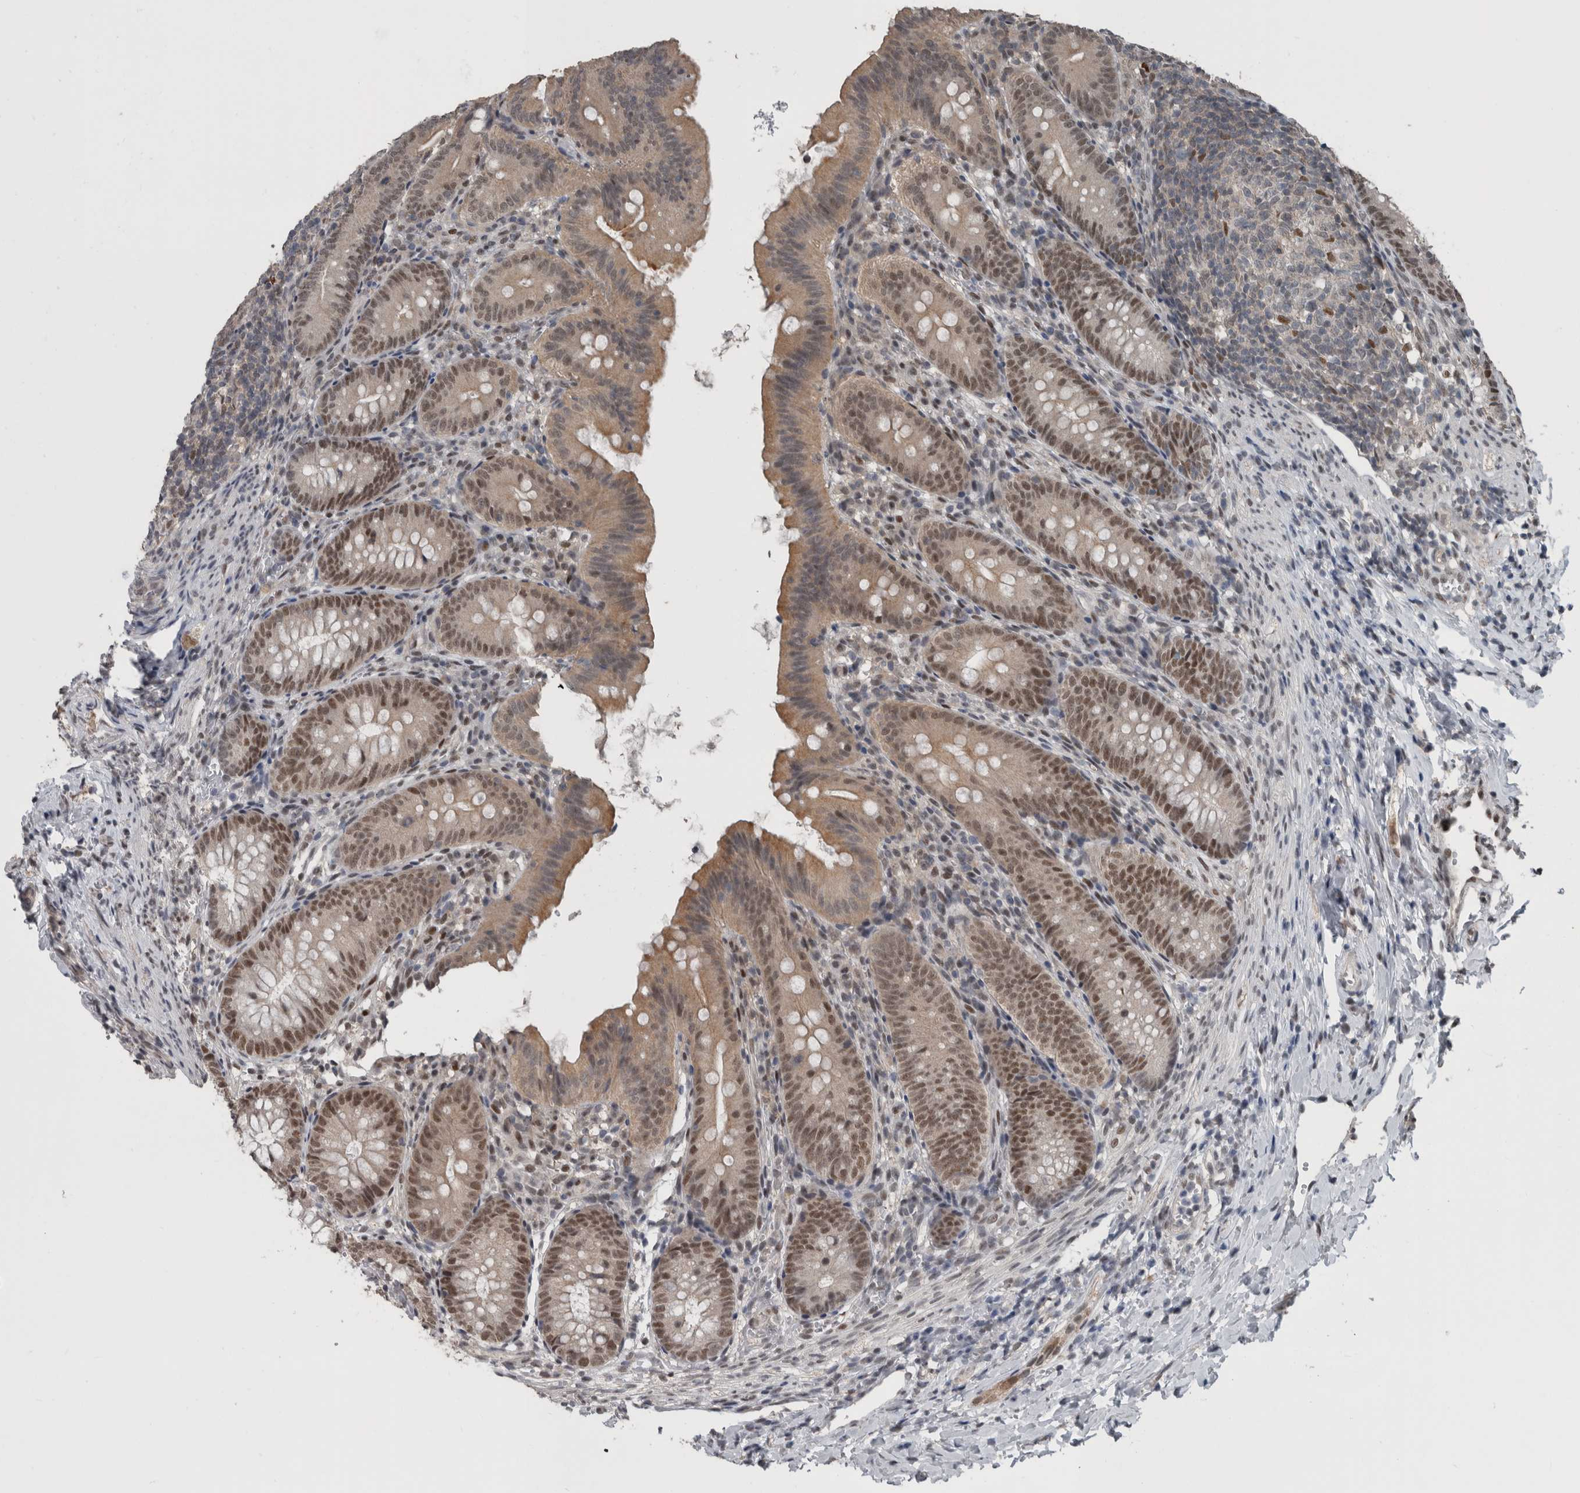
{"staining": {"intensity": "moderate", "quantity": ">75%", "location": "nuclear"}, "tissue": "appendix", "cell_type": "Glandular cells", "image_type": "normal", "snomed": [{"axis": "morphology", "description": "Normal tissue, NOS"}, {"axis": "topography", "description": "Appendix"}], "caption": "Approximately >75% of glandular cells in normal appendix demonstrate moderate nuclear protein positivity as visualized by brown immunohistochemical staining.", "gene": "ZBTB21", "patient": {"sex": "male", "age": 1}}